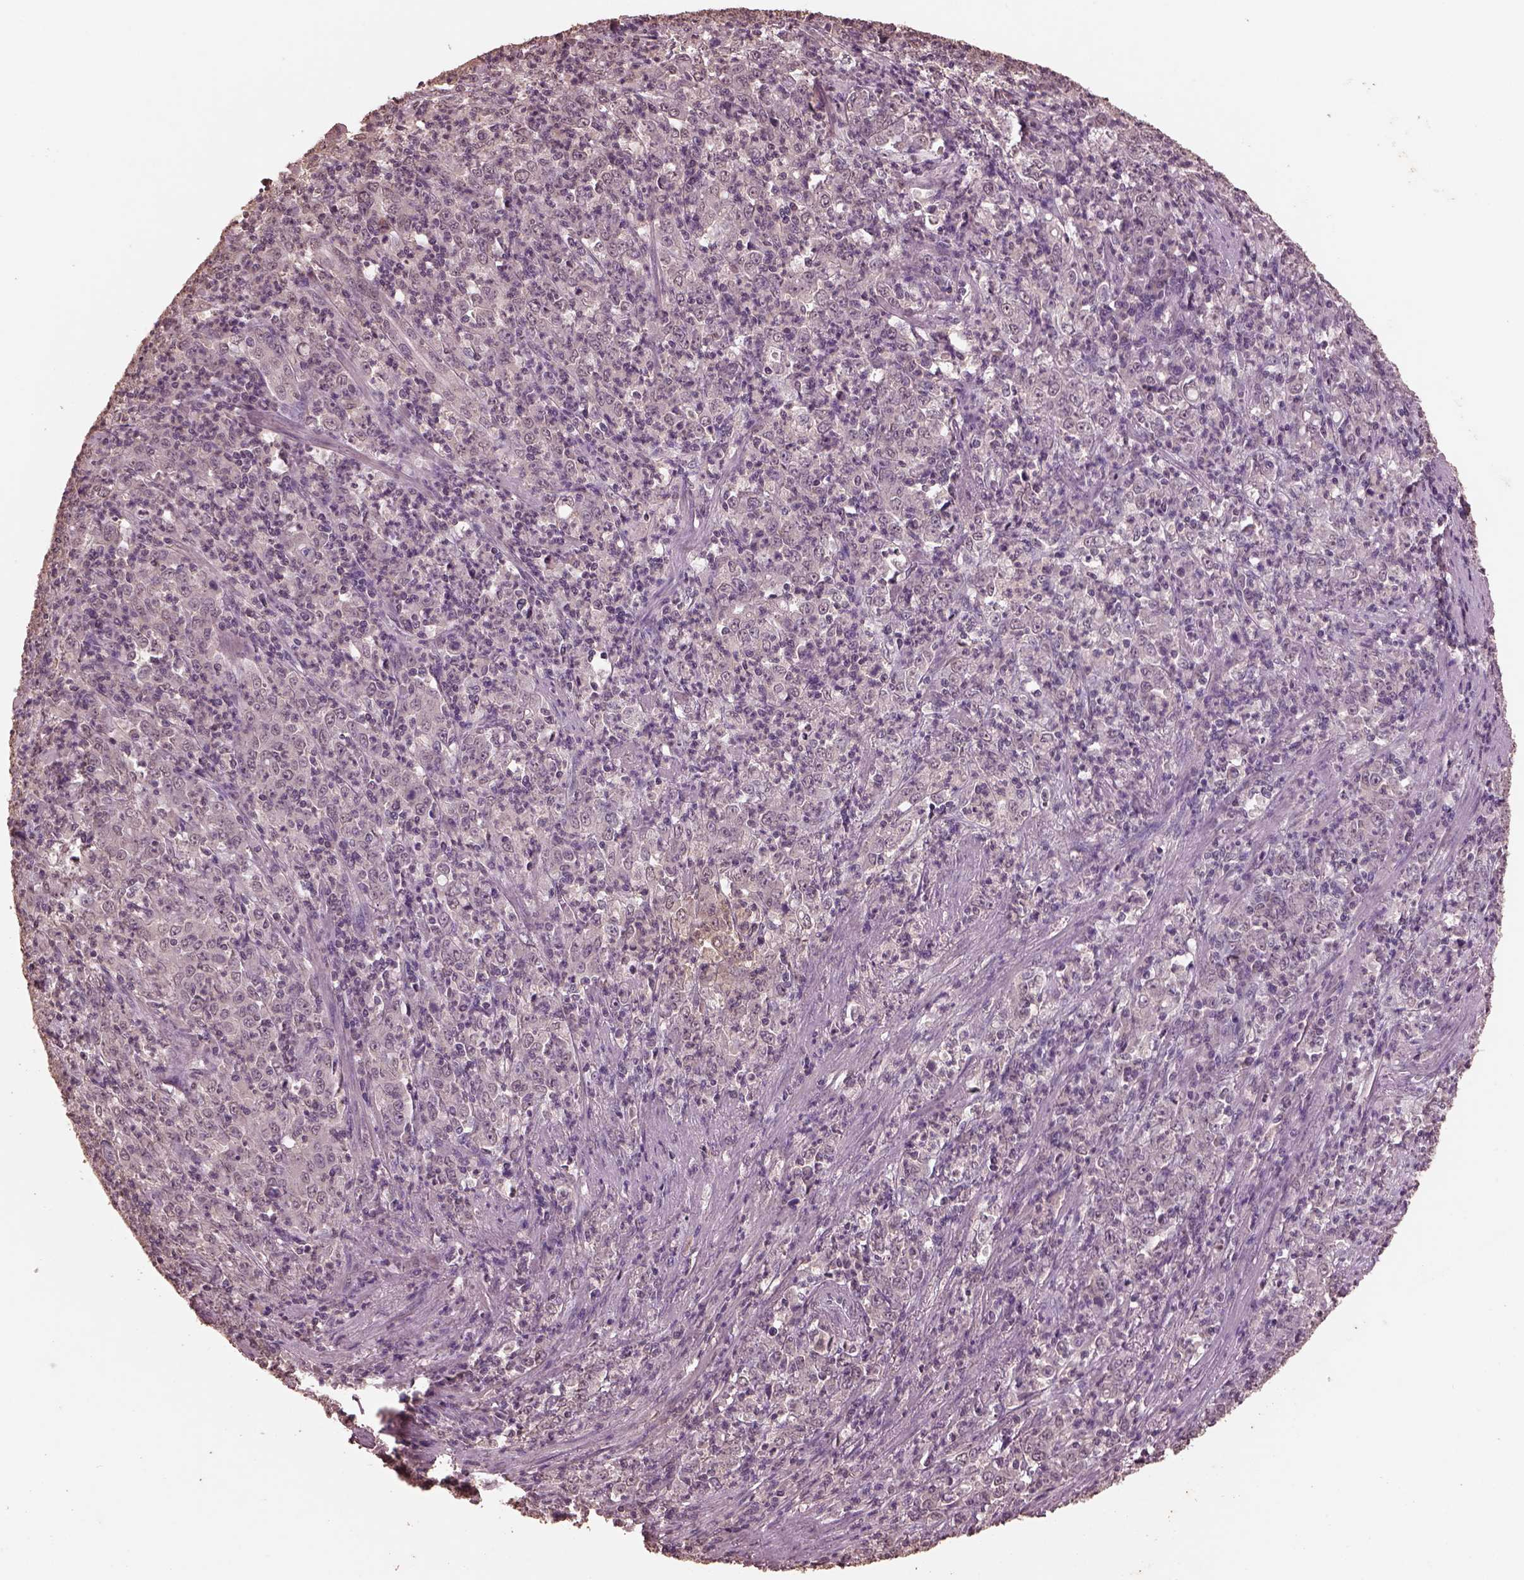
{"staining": {"intensity": "negative", "quantity": "none", "location": "none"}, "tissue": "stomach cancer", "cell_type": "Tumor cells", "image_type": "cancer", "snomed": [{"axis": "morphology", "description": "Adenocarcinoma, NOS"}, {"axis": "topography", "description": "Stomach, lower"}], "caption": "The micrograph exhibits no staining of tumor cells in stomach cancer (adenocarcinoma).", "gene": "CPT1C", "patient": {"sex": "female", "age": 71}}